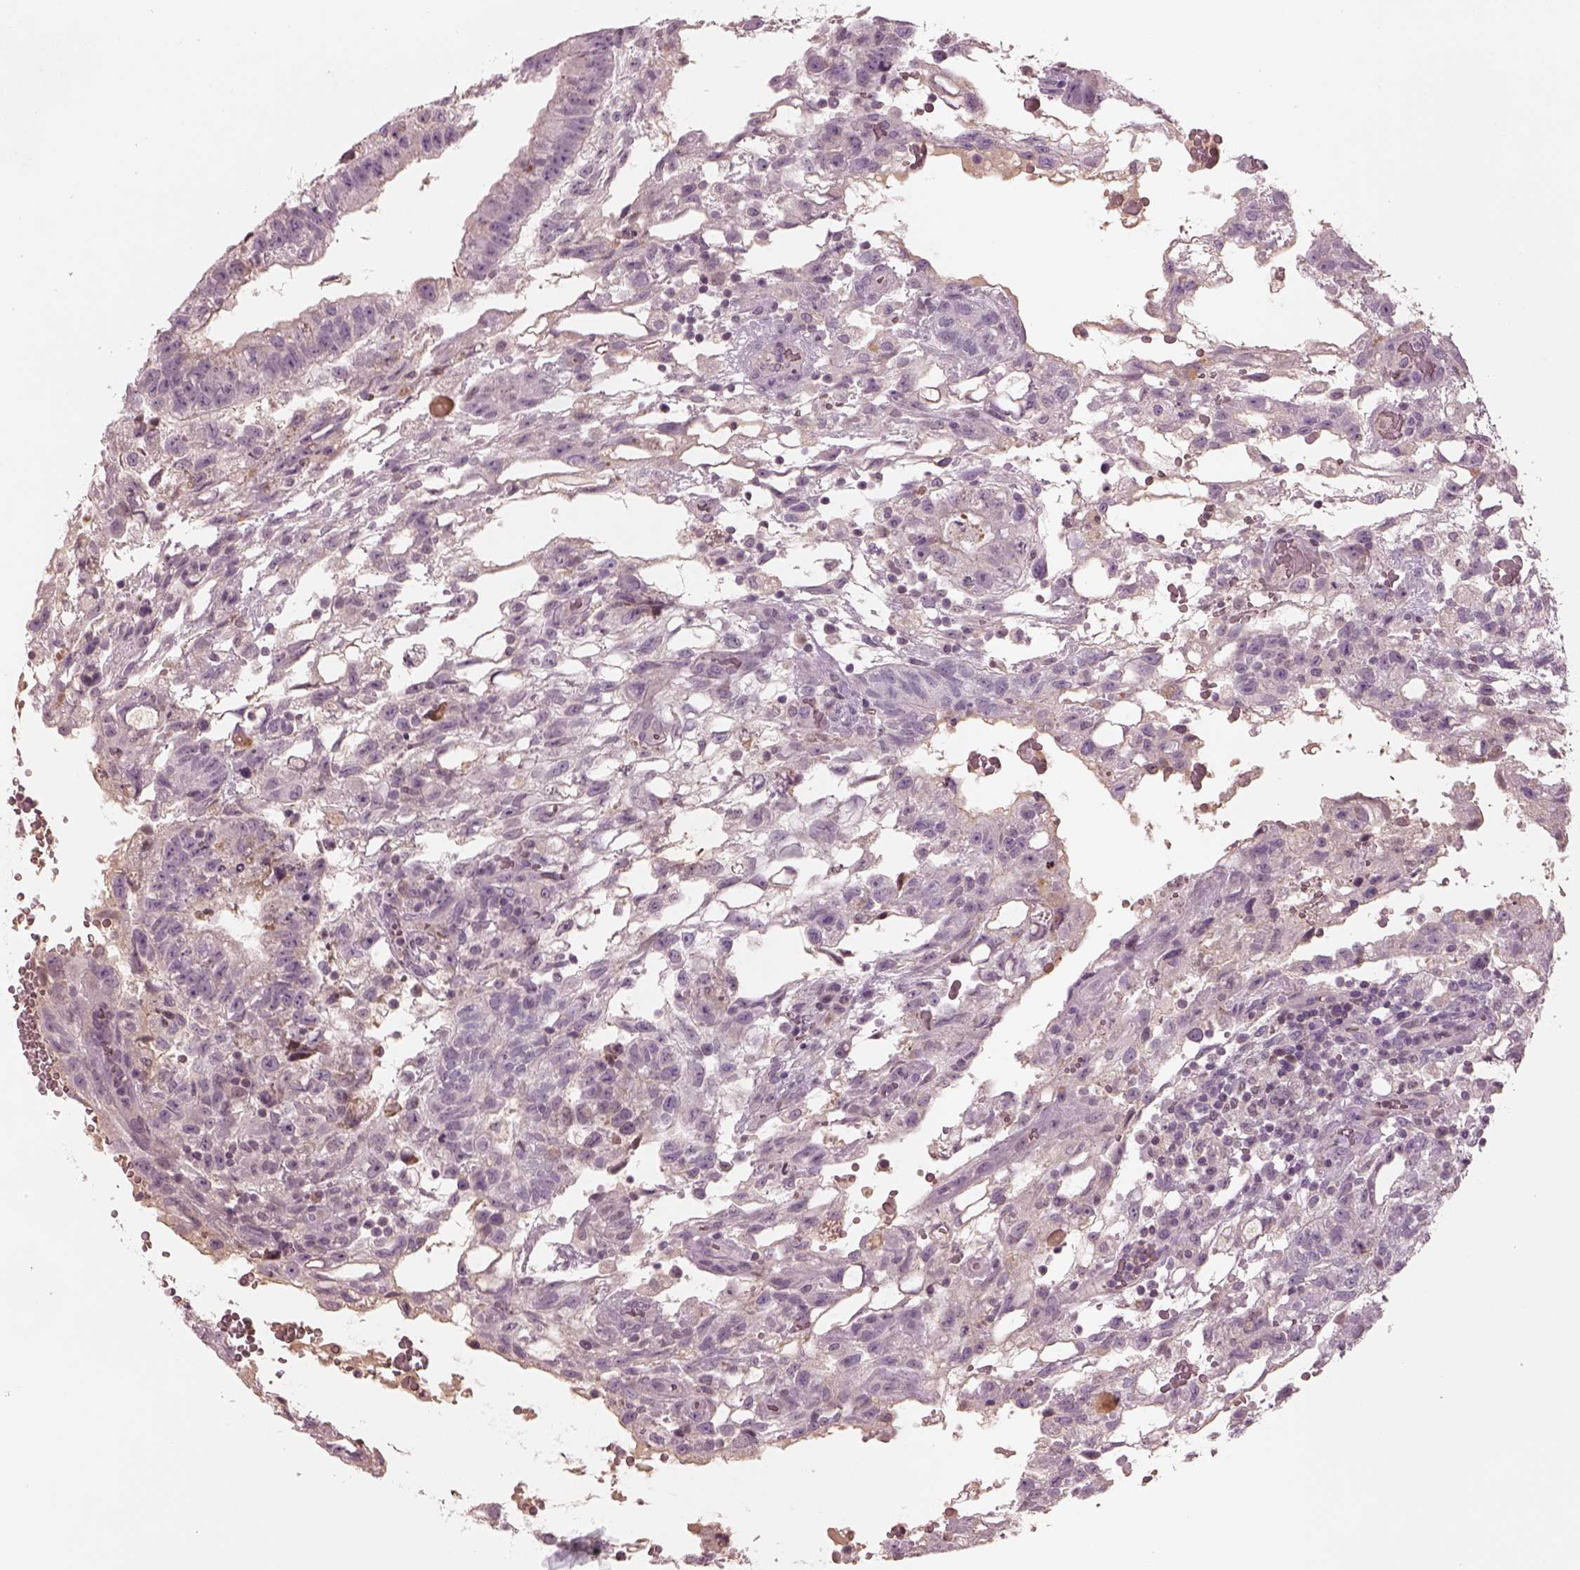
{"staining": {"intensity": "negative", "quantity": "none", "location": "none"}, "tissue": "testis cancer", "cell_type": "Tumor cells", "image_type": "cancer", "snomed": [{"axis": "morphology", "description": "Carcinoma, Embryonal, NOS"}, {"axis": "topography", "description": "Testis"}], "caption": "DAB (3,3'-diaminobenzidine) immunohistochemical staining of testis embryonal carcinoma shows no significant positivity in tumor cells.", "gene": "TLX3", "patient": {"sex": "male", "age": 32}}